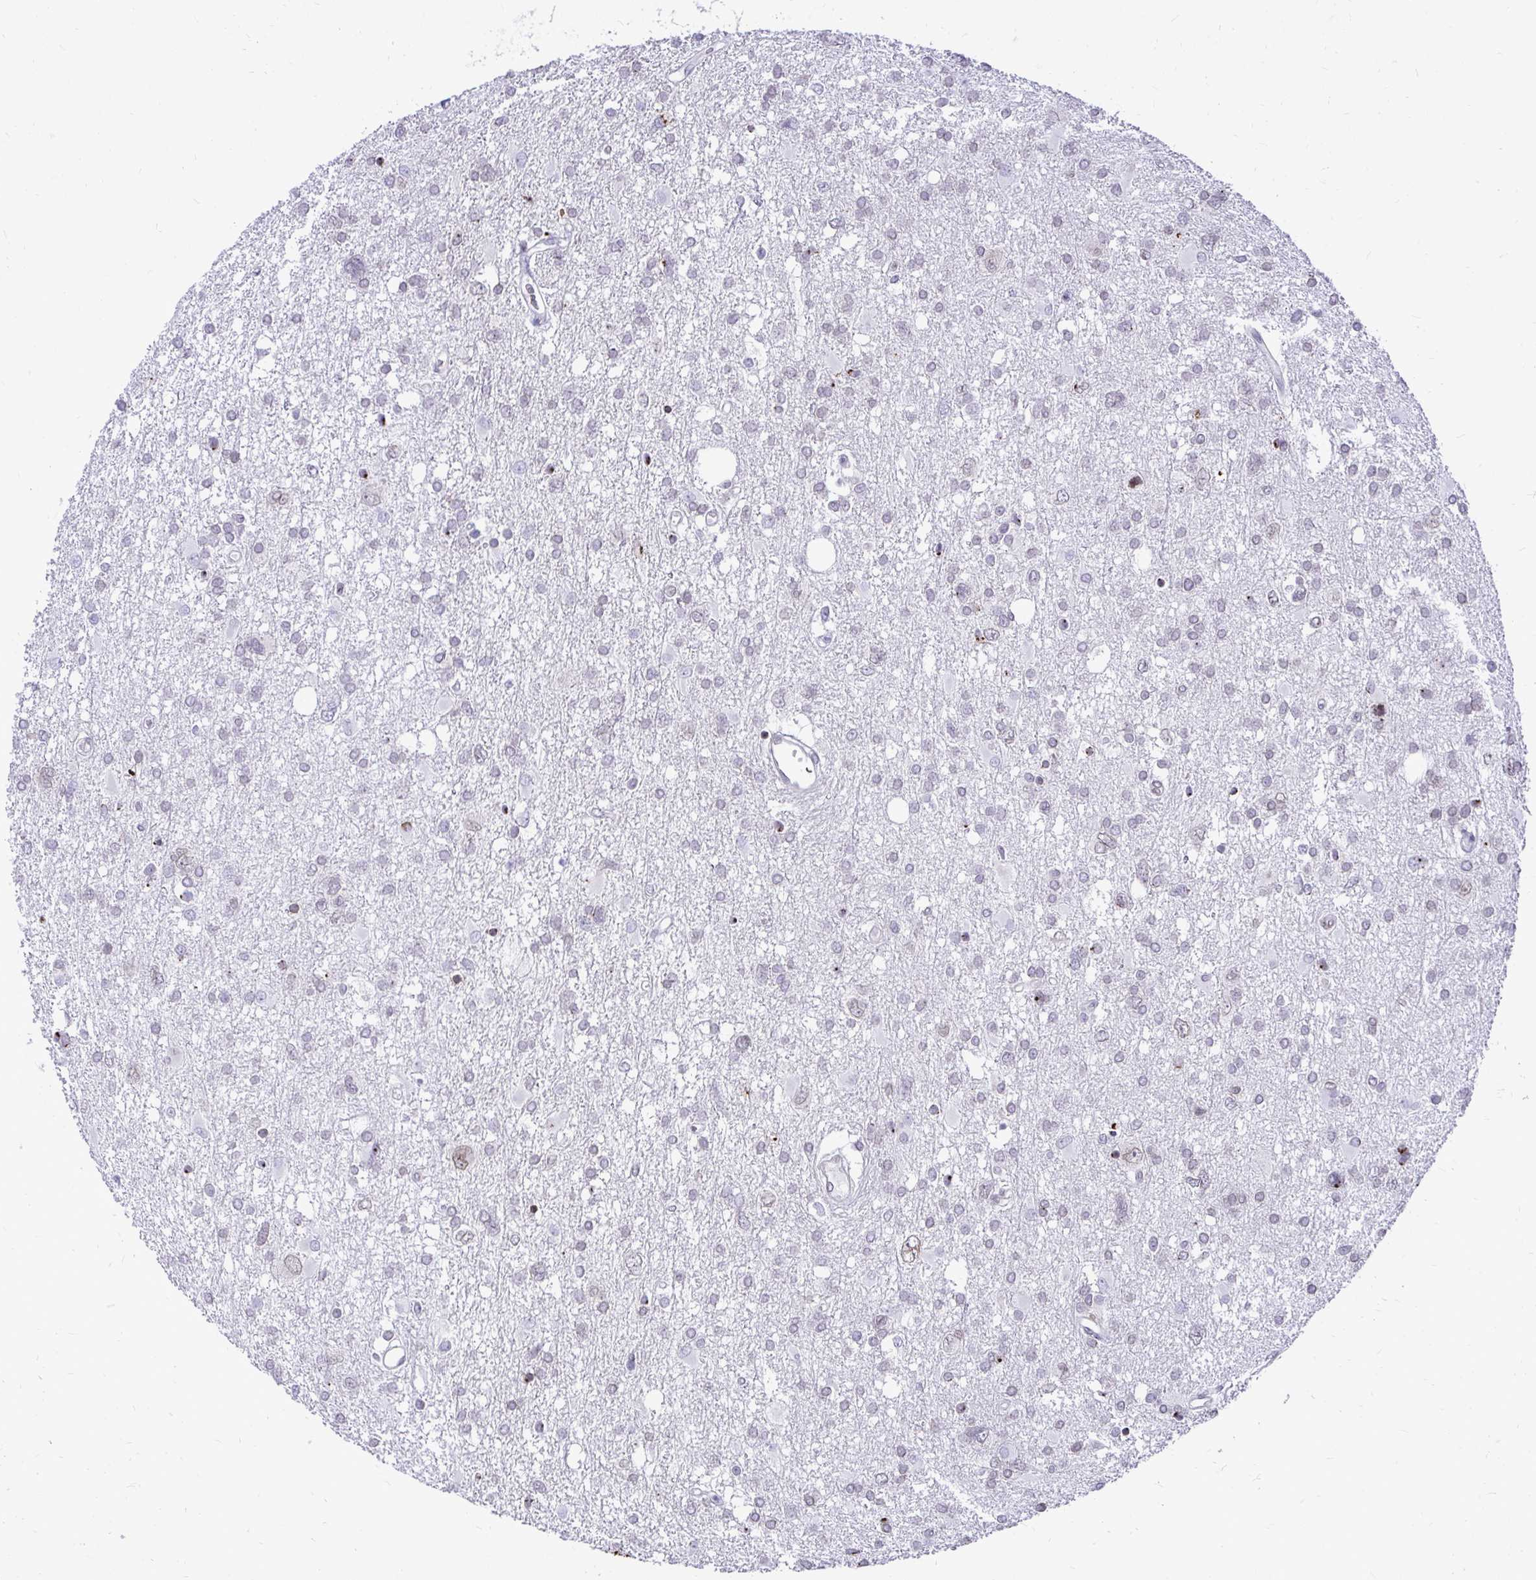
{"staining": {"intensity": "negative", "quantity": "none", "location": "none"}, "tissue": "glioma", "cell_type": "Tumor cells", "image_type": "cancer", "snomed": [{"axis": "morphology", "description": "Glioma, malignant, High grade"}, {"axis": "topography", "description": "Brain"}], "caption": "This is an immunohistochemistry (IHC) histopathology image of human glioma. There is no staining in tumor cells.", "gene": "BANF1", "patient": {"sex": "male", "age": 61}}